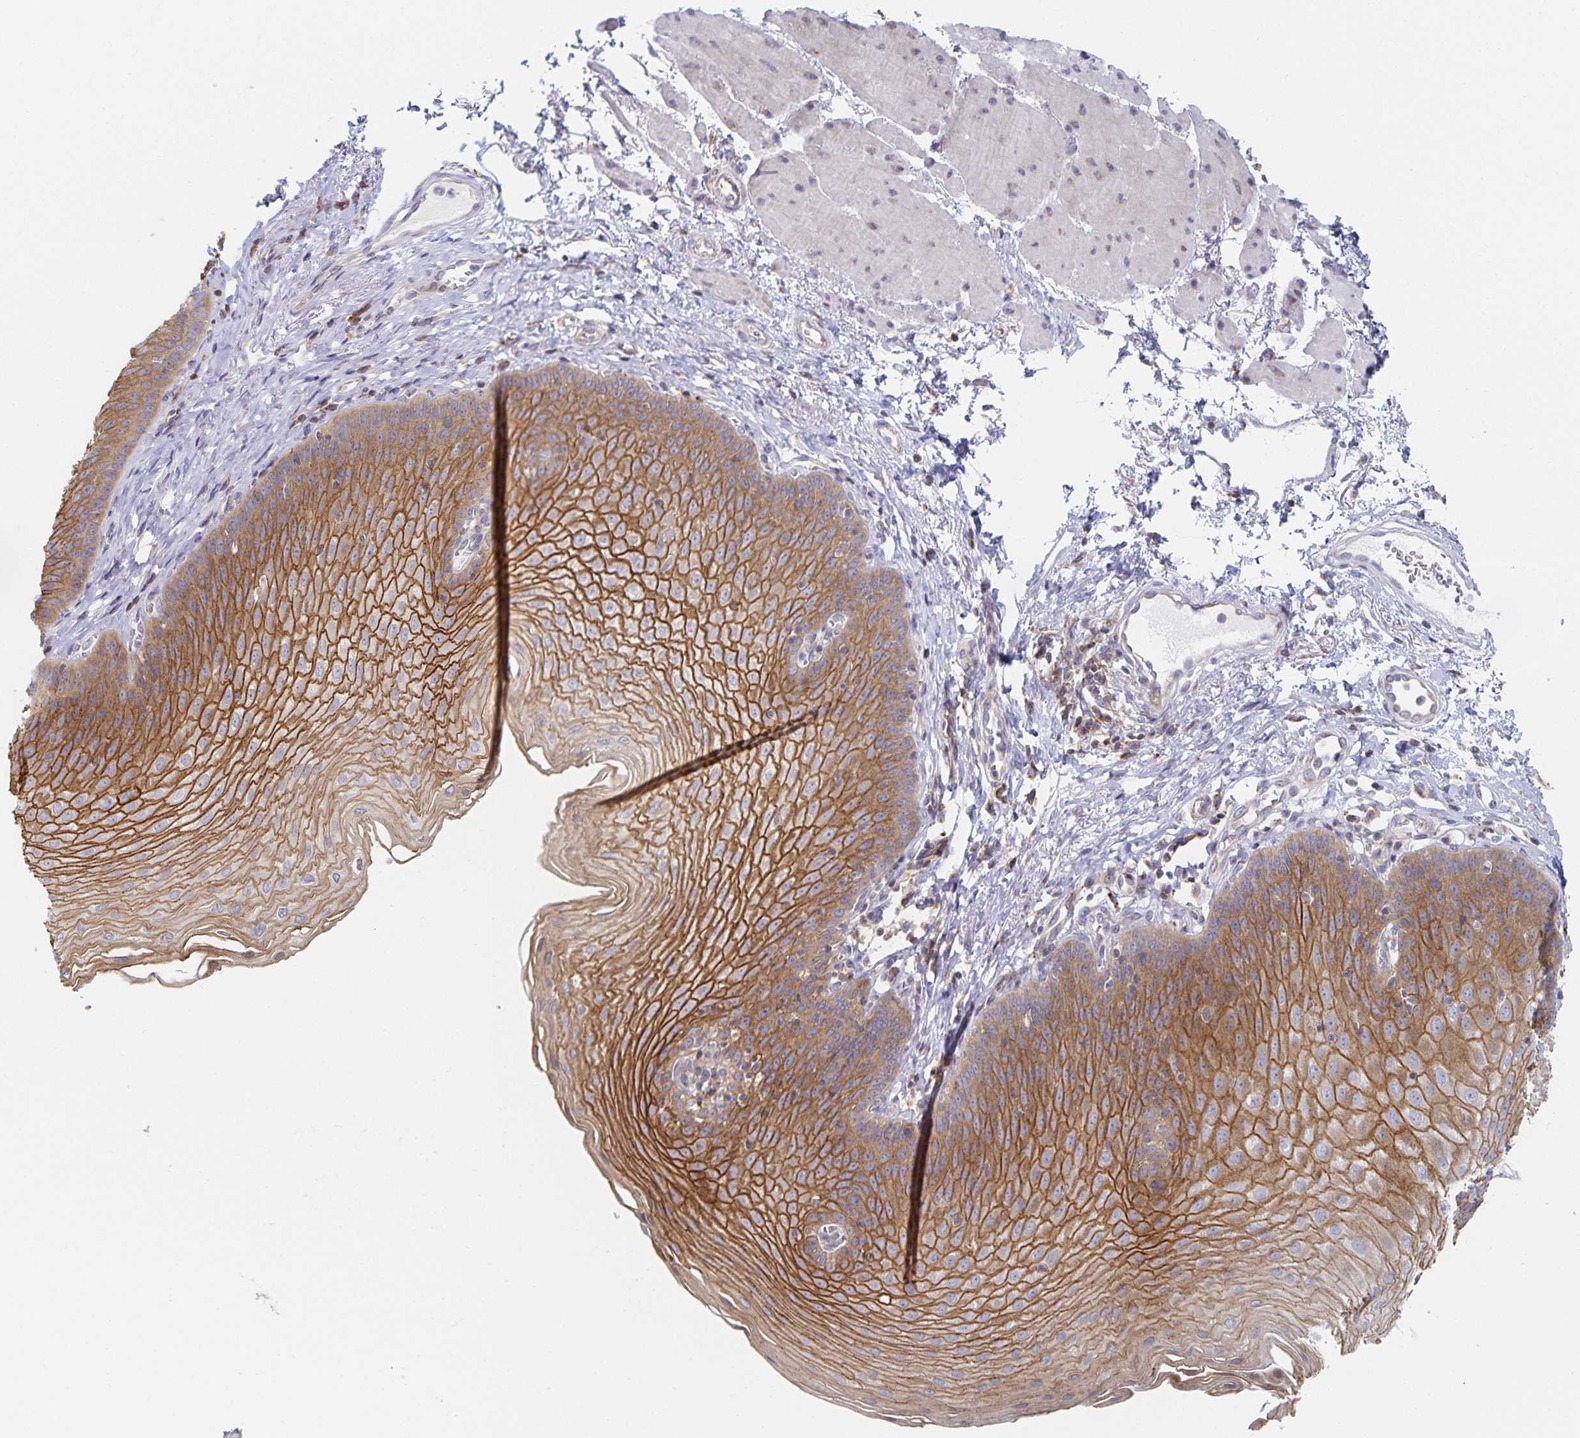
{"staining": {"intensity": "moderate", "quantity": ">75%", "location": "cytoplasmic/membranous"}, "tissue": "esophagus", "cell_type": "Squamous epithelial cells", "image_type": "normal", "snomed": [{"axis": "morphology", "description": "Normal tissue, NOS"}, {"axis": "topography", "description": "Esophagus"}], "caption": "Brown immunohistochemical staining in unremarkable esophagus displays moderate cytoplasmic/membranous staining in approximately >75% of squamous epithelial cells.", "gene": "NOMO1", "patient": {"sex": "female", "age": 81}}